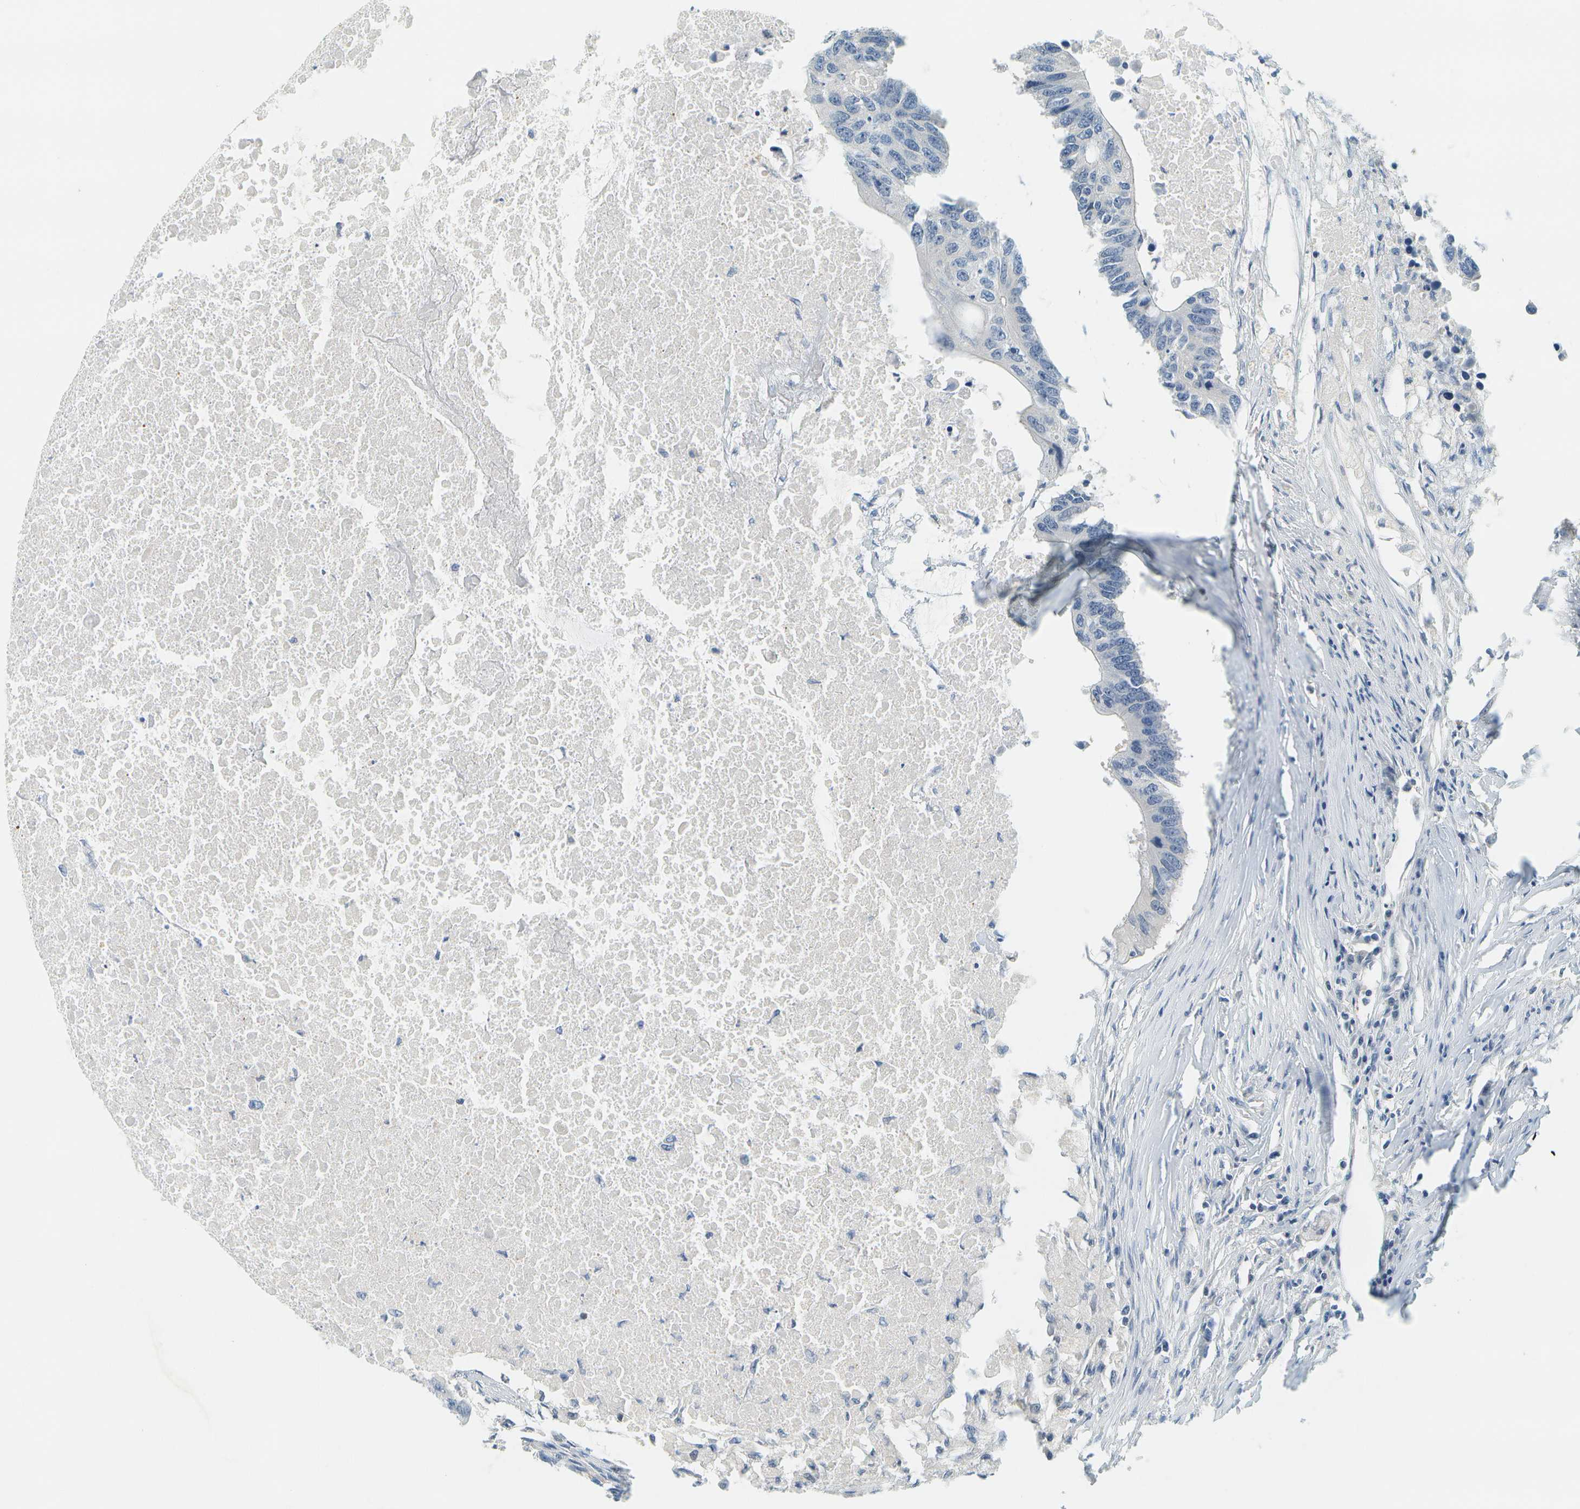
{"staining": {"intensity": "moderate", "quantity": "<25%", "location": "cytoplasmic/membranous"}, "tissue": "colorectal cancer", "cell_type": "Tumor cells", "image_type": "cancer", "snomed": [{"axis": "morphology", "description": "Adenocarcinoma, NOS"}, {"axis": "topography", "description": "Colon"}], "caption": "The photomicrograph reveals immunohistochemical staining of colorectal adenocarcinoma. There is moderate cytoplasmic/membranous positivity is present in approximately <25% of tumor cells. The staining was performed using DAB to visualize the protein expression in brown, while the nuclei were stained in blue with hematoxylin (Magnification: 20x).", "gene": "RASGRP2", "patient": {"sex": "male", "age": 71}}